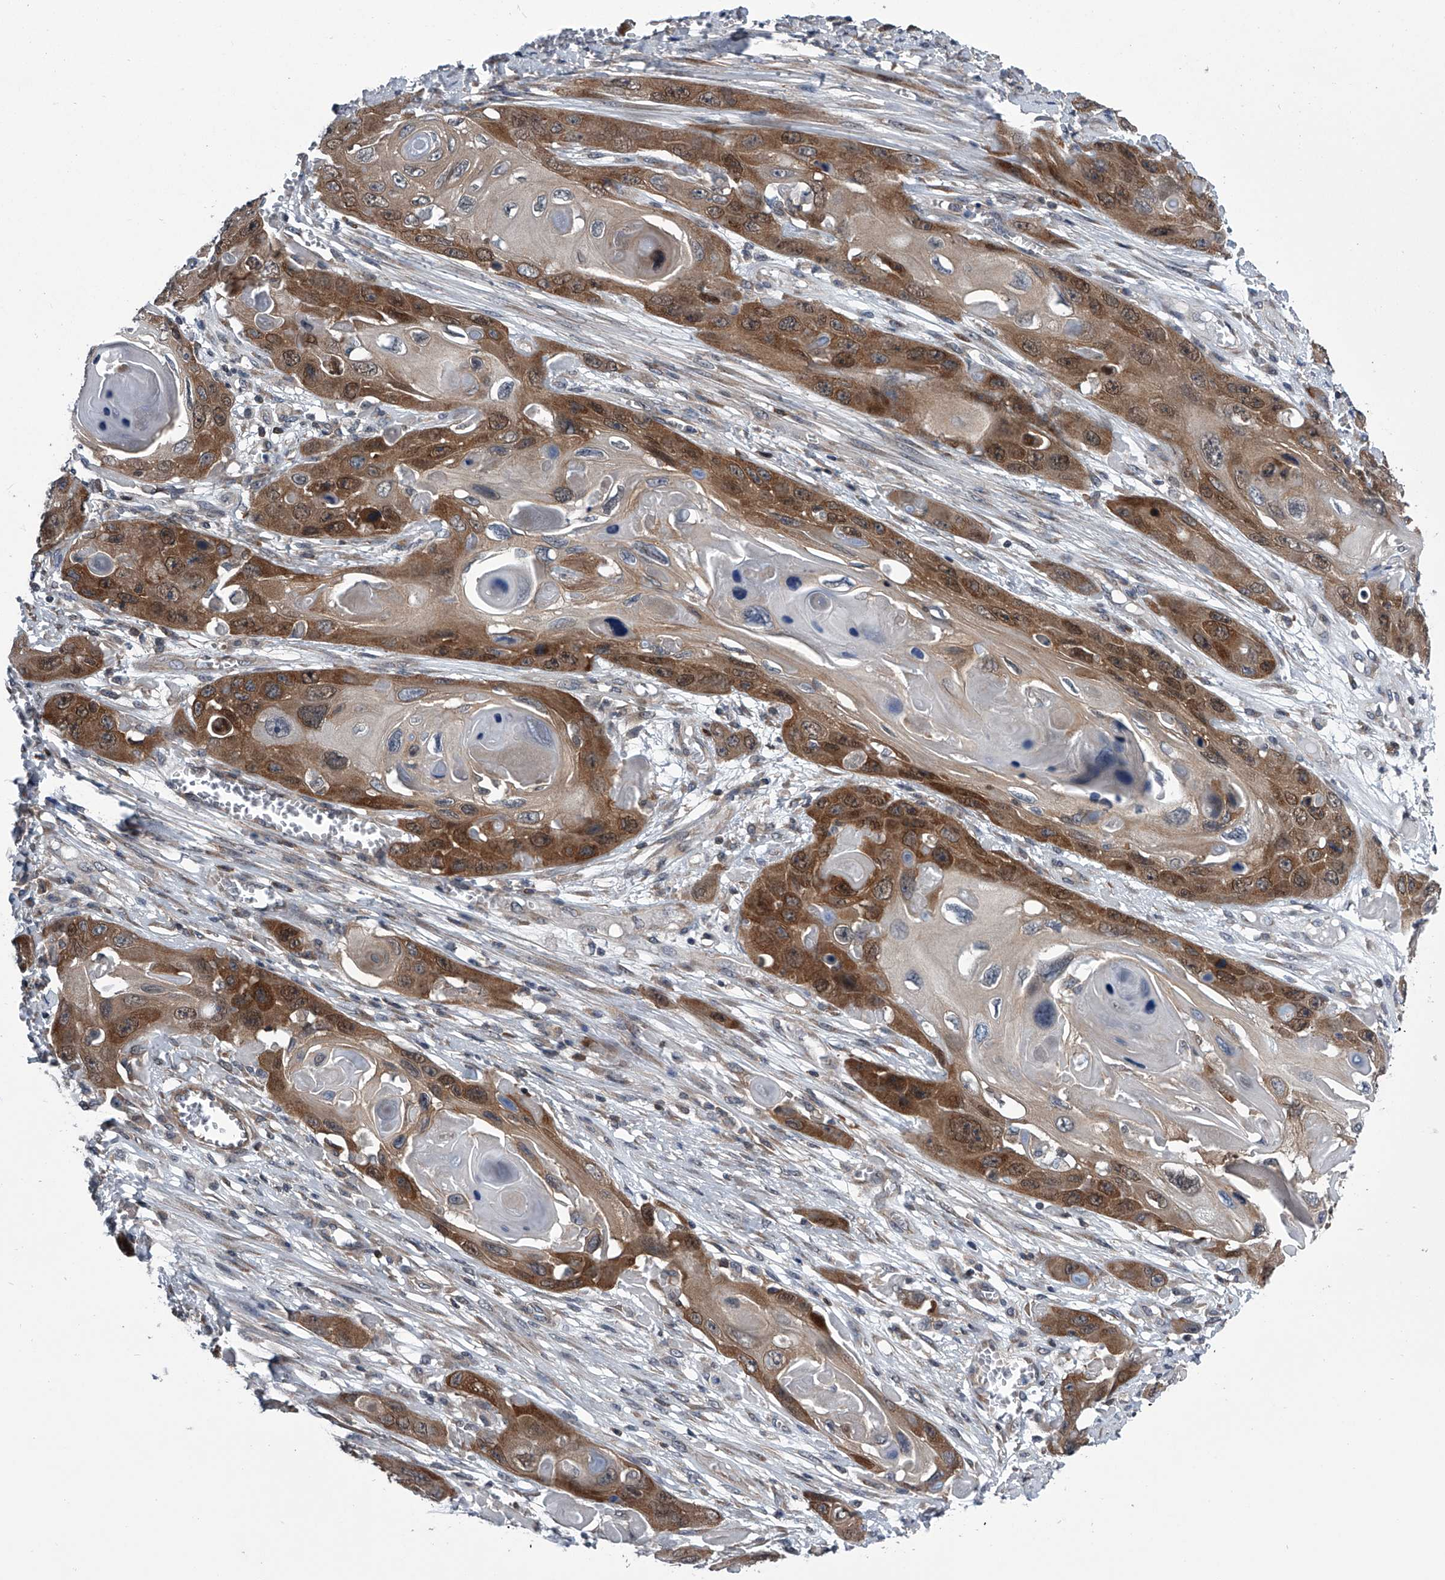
{"staining": {"intensity": "moderate", "quantity": ">75%", "location": "cytoplasmic/membranous,nuclear"}, "tissue": "skin cancer", "cell_type": "Tumor cells", "image_type": "cancer", "snomed": [{"axis": "morphology", "description": "Squamous cell carcinoma, NOS"}, {"axis": "topography", "description": "Skin"}], "caption": "IHC photomicrograph of neoplastic tissue: human squamous cell carcinoma (skin) stained using IHC displays medium levels of moderate protein expression localized specifically in the cytoplasmic/membranous and nuclear of tumor cells, appearing as a cytoplasmic/membranous and nuclear brown color.", "gene": "PPP2R5D", "patient": {"sex": "male", "age": 55}}